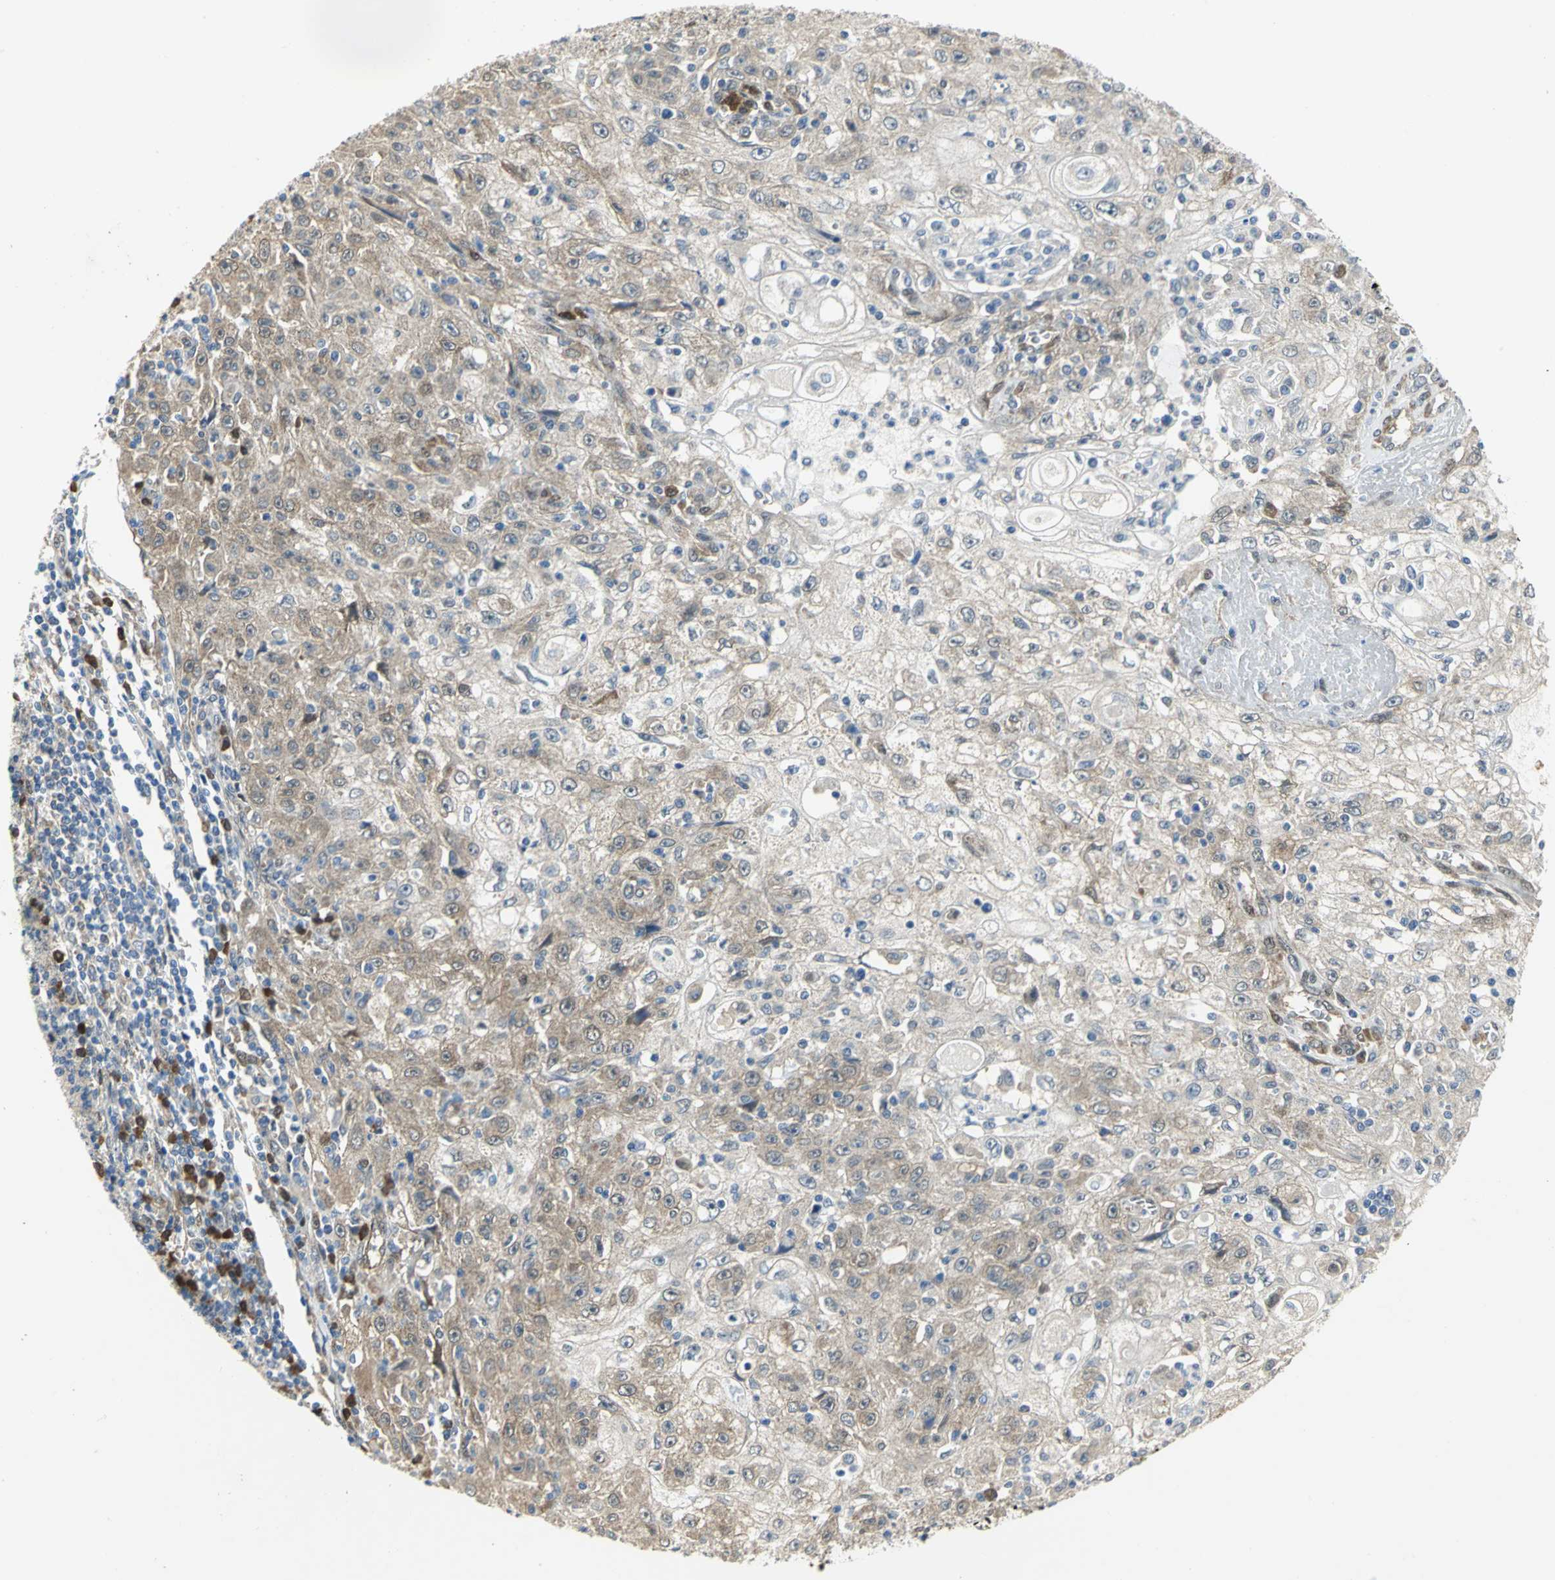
{"staining": {"intensity": "weak", "quantity": "<25%", "location": "cytoplasmic/membranous"}, "tissue": "skin cancer", "cell_type": "Tumor cells", "image_type": "cancer", "snomed": [{"axis": "morphology", "description": "Squamous cell carcinoma, NOS"}, {"axis": "topography", "description": "Skin"}], "caption": "A high-resolution histopathology image shows IHC staining of skin squamous cell carcinoma, which shows no significant staining in tumor cells.", "gene": "PGM3", "patient": {"sex": "male", "age": 75}}